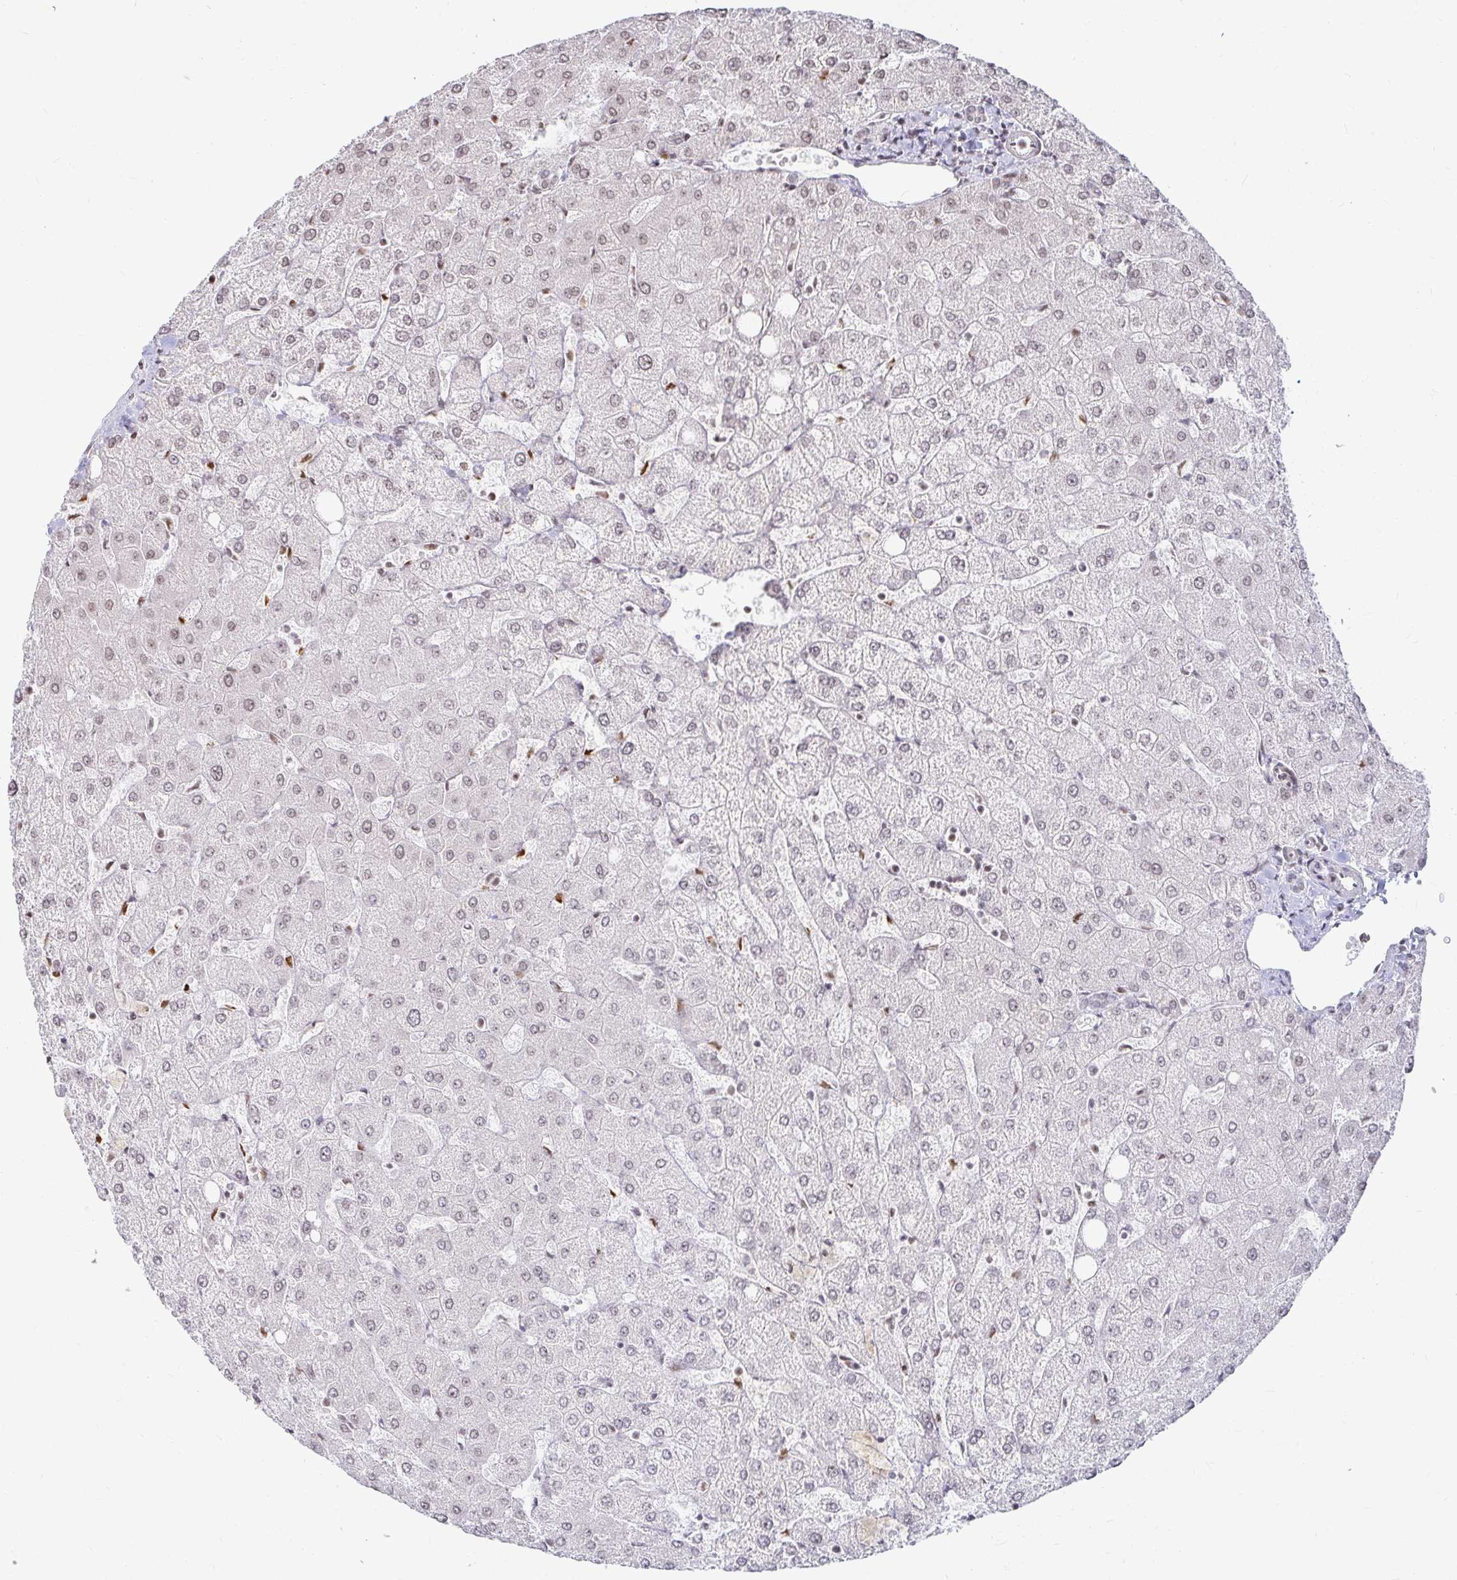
{"staining": {"intensity": "negative", "quantity": "none", "location": "none"}, "tissue": "liver", "cell_type": "Cholangiocytes", "image_type": "normal", "snomed": [{"axis": "morphology", "description": "Normal tissue, NOS"}, {"axis": "topography", "description": "Liver"}], "caption": "IHC of benign liver demonstrates no positivity in cholangiocytes. The staining is performed using DAB brown chromogen with nuclei counter-stained in using hematoxylin.", "gene": "HNRNPU", "patient": {"sex": "female", "age": 54}}